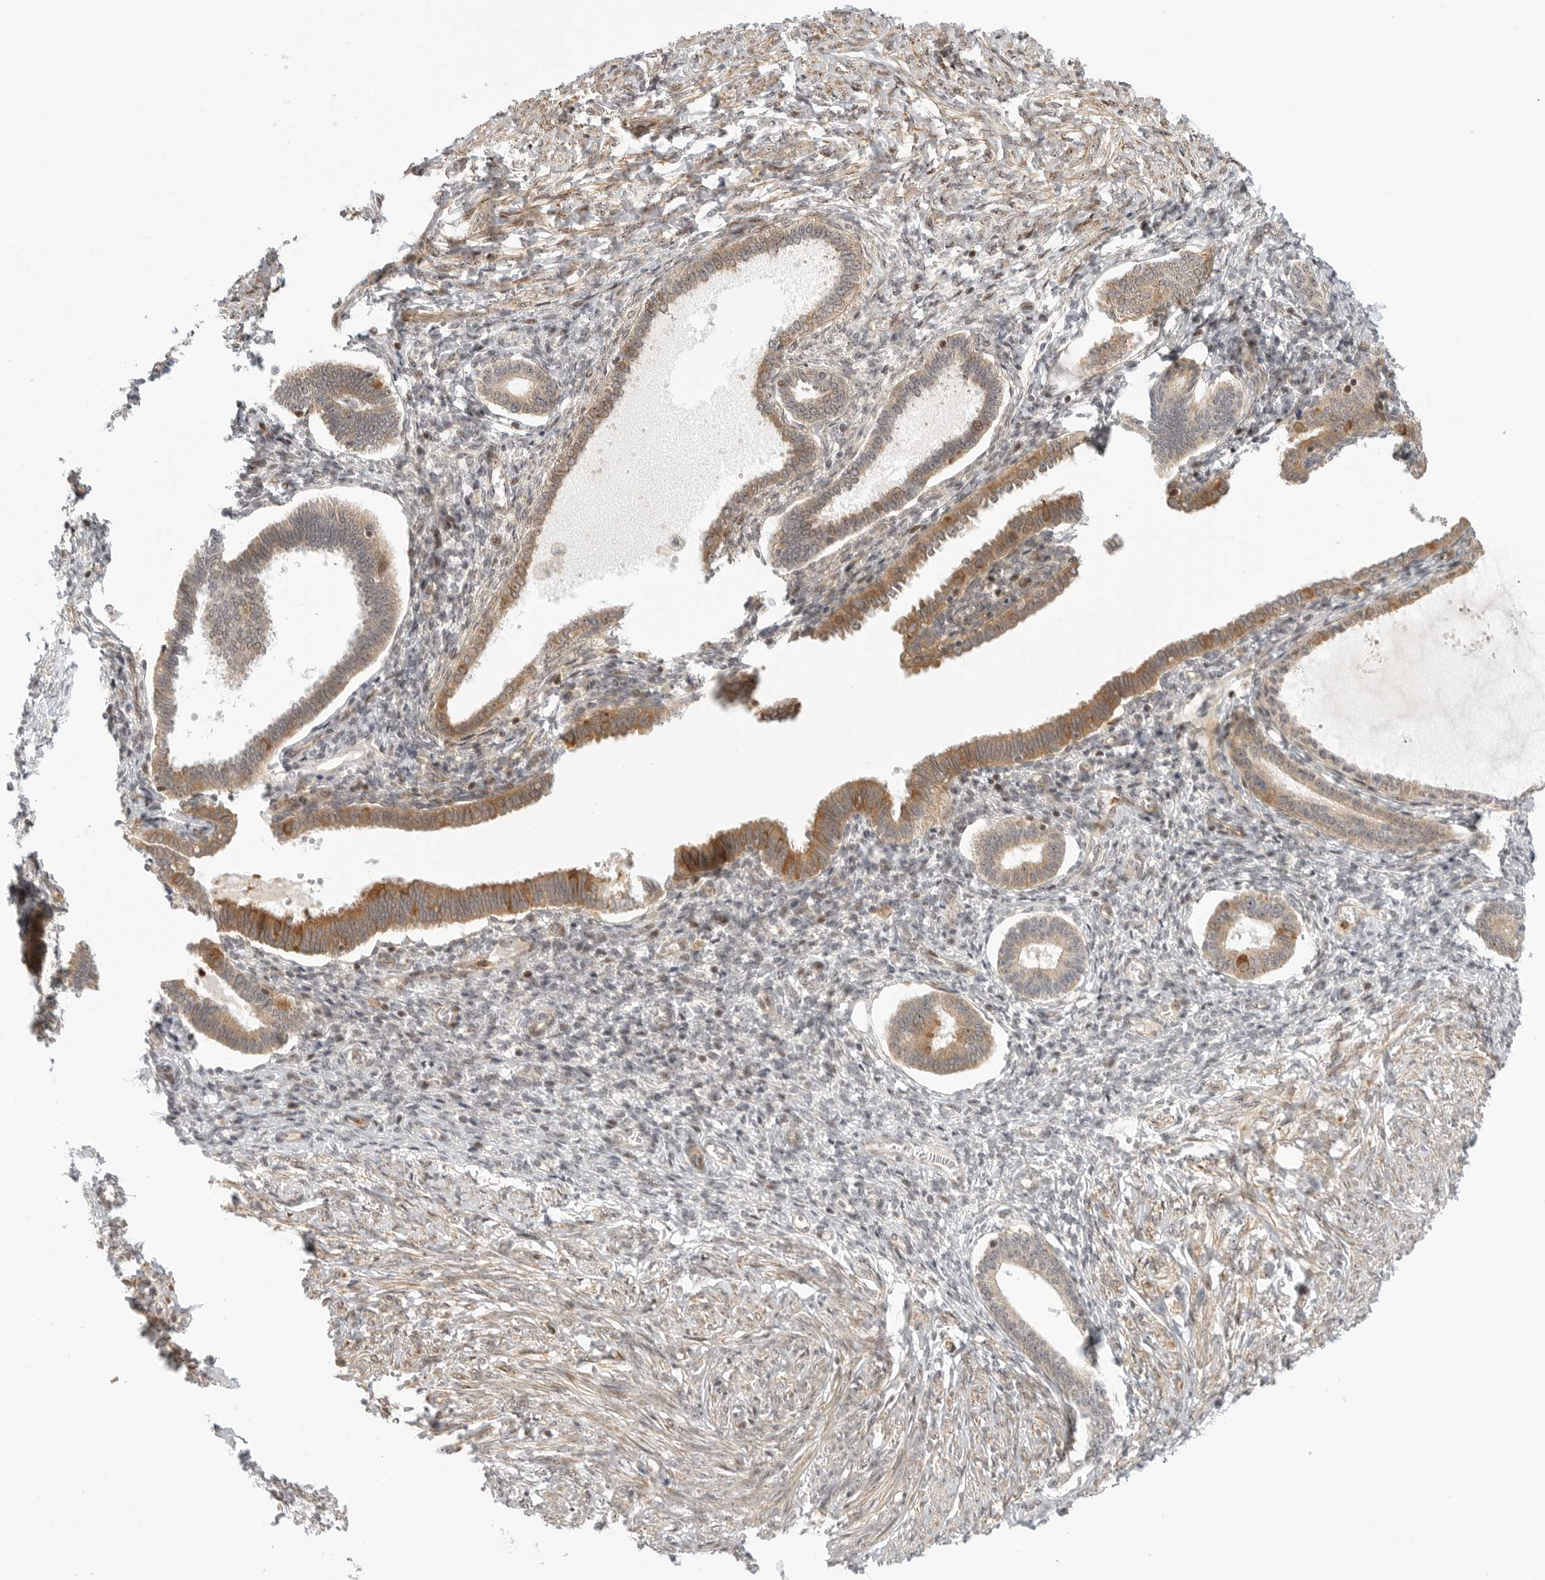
{"staining": {"intensity": "weak", "quantity": "25%-75%", "location": "cytoplasmic/membranous"}, "tissue": "endometrium", "cell_type": "Cells in endometrial stroma", "image_type": "normal", "snomed": [{"axis": "morphology", "description": "Normal tissue, NOS"}, {"axis": "topography", "description": "Endometrium"}], "caption": "Protein staining shows weak cytoplasmic/membranous staining in approximately 25%-75% of cells in endometrial stroma in unremarkable endometrium. (DAB (3,3'-diaminobenzidine) IHC, brown staining for protein, blue staining for nuclei).", "gene": "DSCC1", "patient": {"sex": "female", "age": 77}}